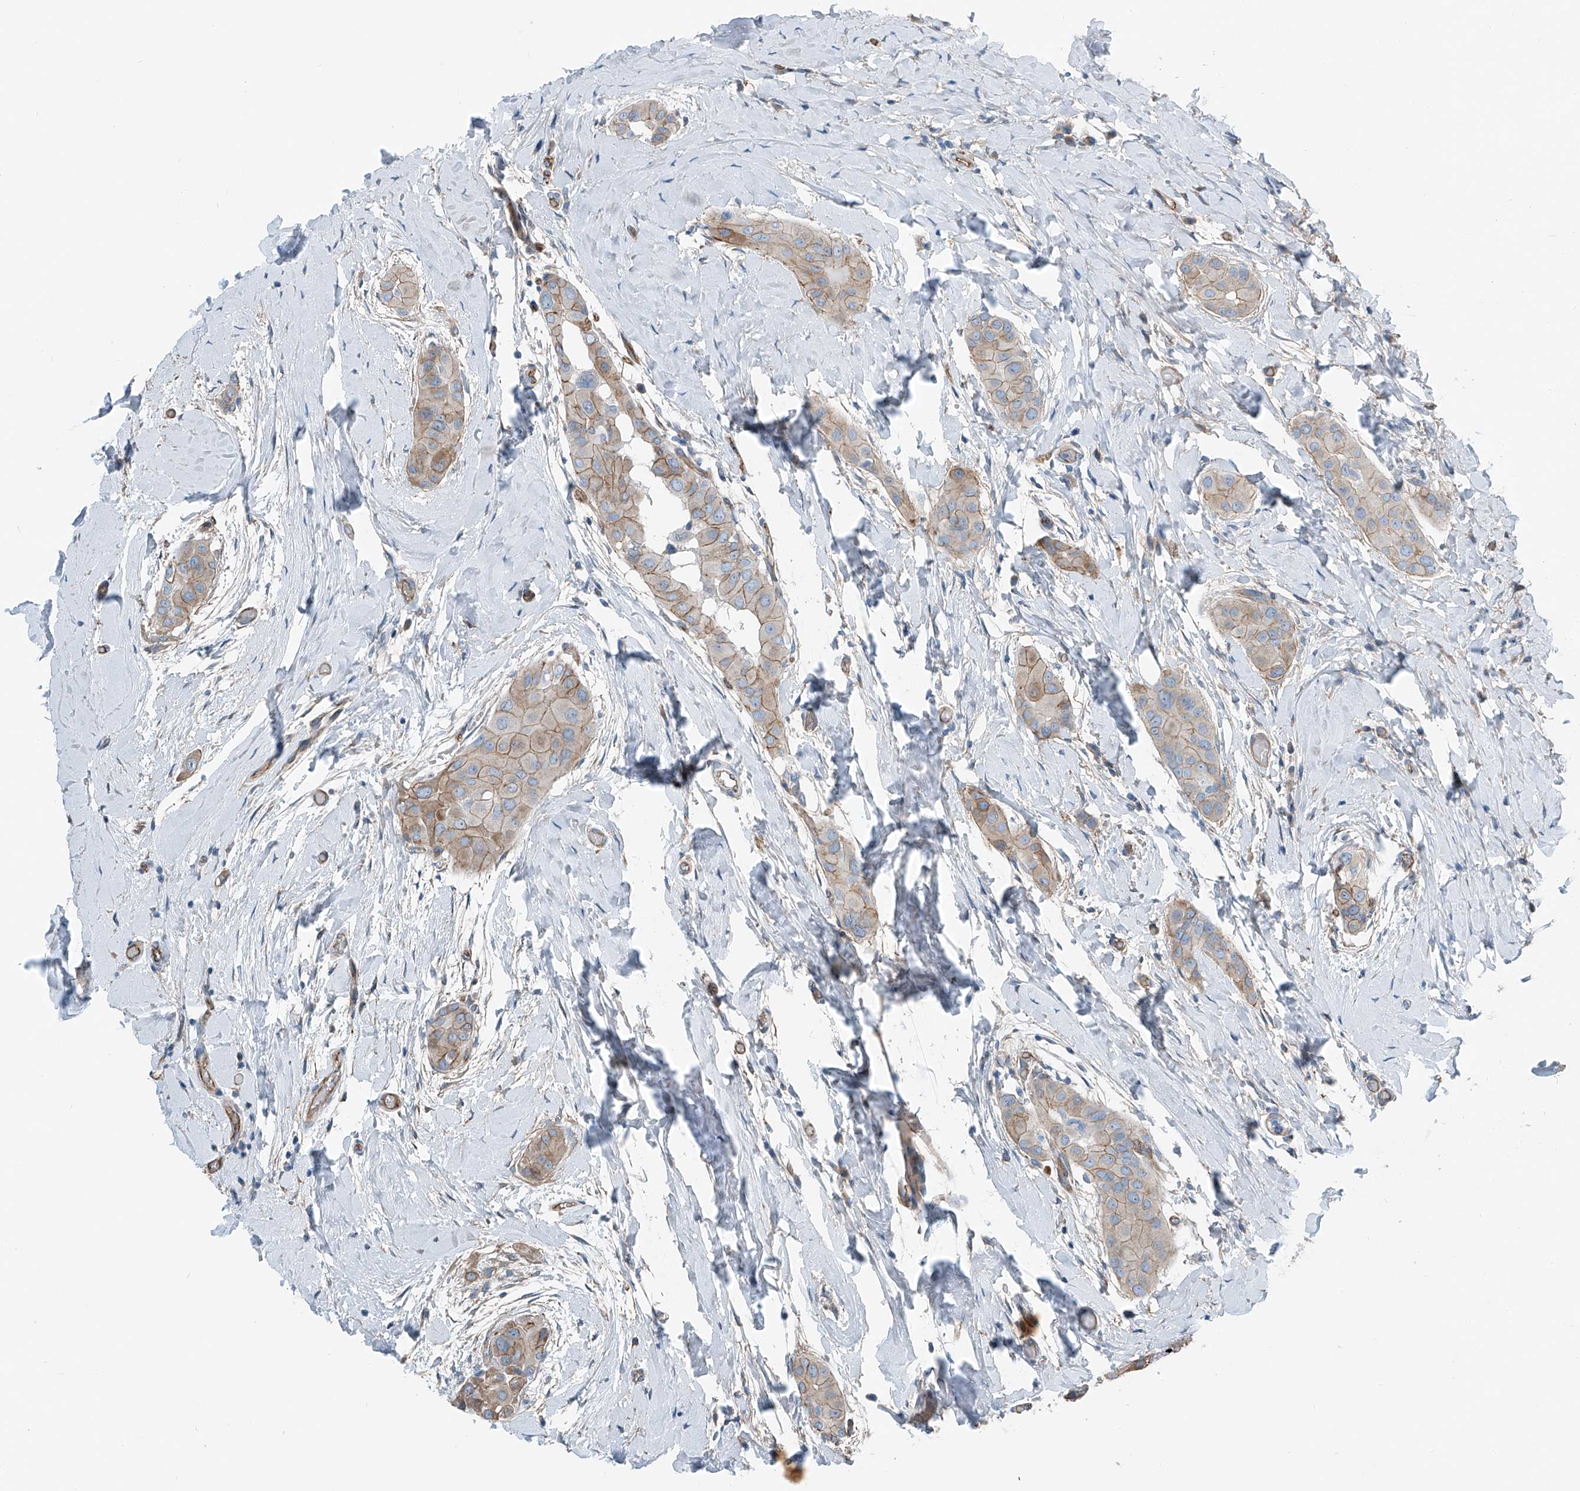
{"staining": {"intensity": "moderate", "quantity": "25%-75%", "location": "cytoplasmic/membranous"}, "tissue": "thyroid cancer", "cell_type": "Tumor cells", "image_type": "cancer", "snomed": [{"axis": "morphology", "description": "Papillary adenocarcinoma, NOS"}, {"axis": "topography", "description": "Thyroid gland"}], "caption": "The photomicrograph shows a brown stain indicating the presence of a protein in the cytoplasmic/membranous of tumor cells in thyroid cancer (papillary adenocarcinoma).", "gene": "THEMIS2", "patient": {"sex": "male", "age": 33}}